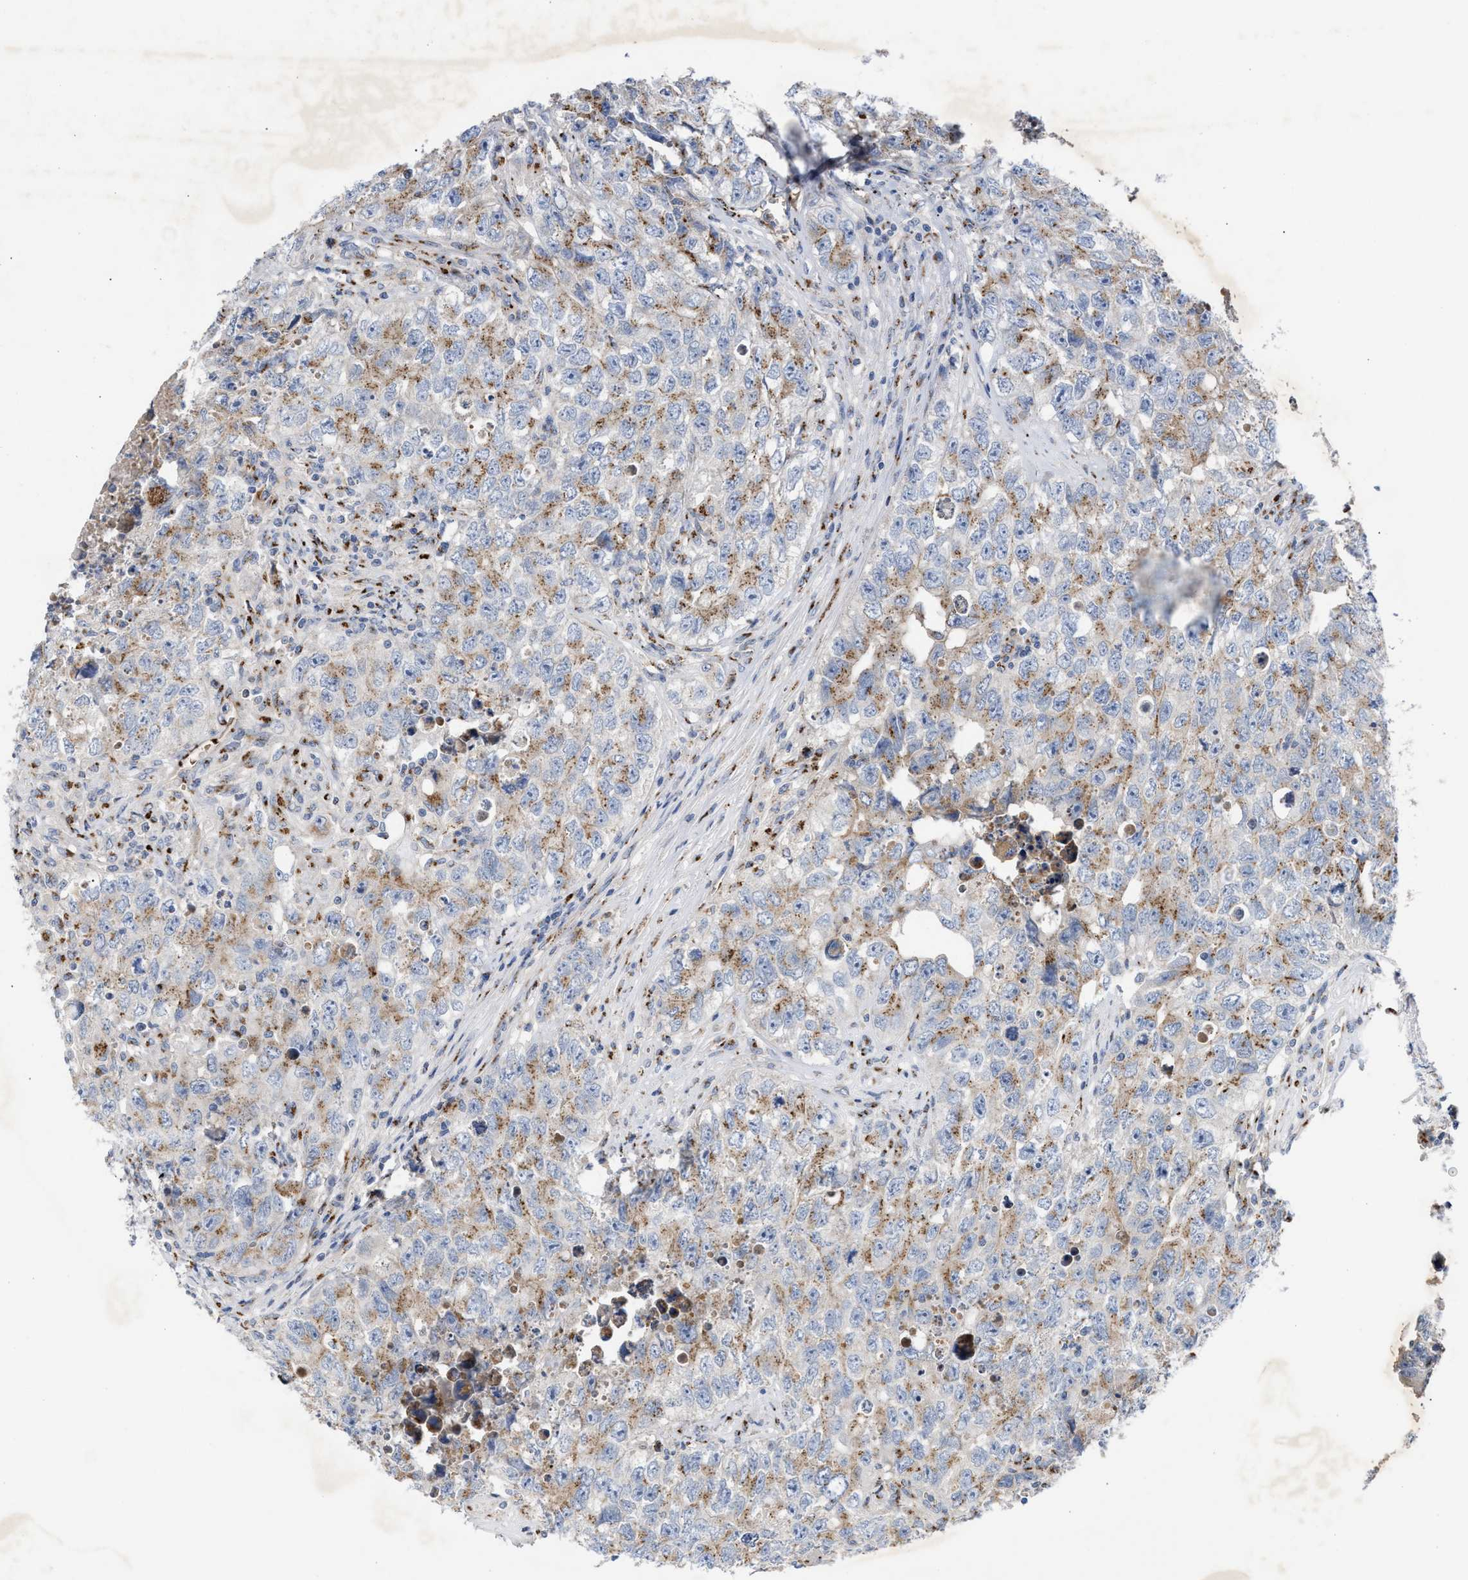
{"staining": {"intensity": "moderate", "quantity": ">75%", "location": "cytoplasmic/membranous"}, "tissue": "testis cancer", "cell_type": "Tumor cells", "image_type": "cancer", "snomed": [{"axis": "morphology", "description": "Seminoma, NOS"}, {"axis": "morphology", "description": "Carcinoma, Embryonal, NOS"}, {"axis": "topography", "description": "Testis"}], "caption": "Brown immunohistochemical staining in testis cancer (seminoma) reveals moderate cytoplasmic/membranous staining in about >75% of tumor cells.", "gene": "CCL2", "patient": {"sex": "male", "age": 43}}